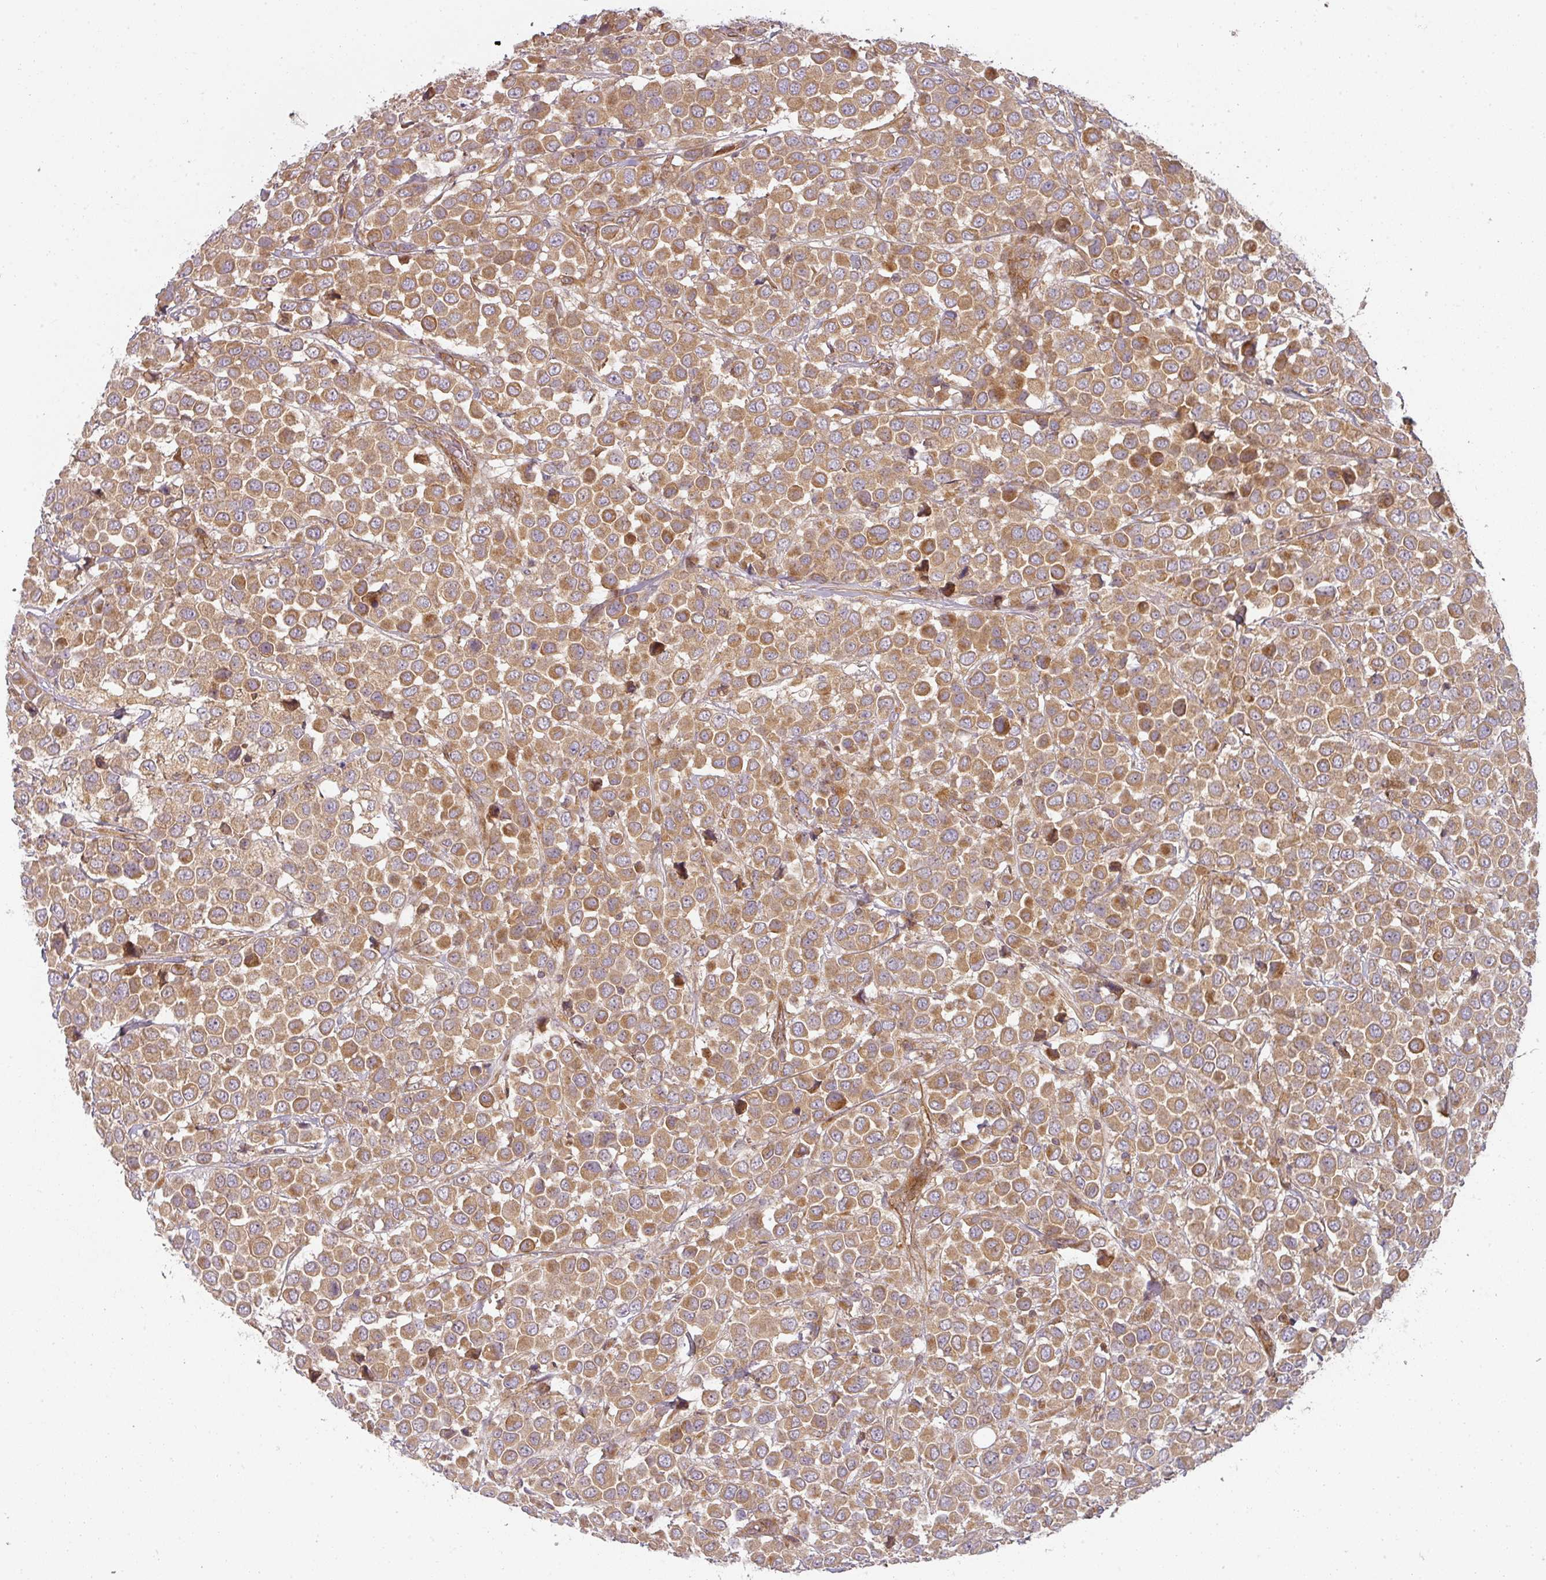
{"staining": {"intensity": "moderate", "quantity": ">75%", "location": "cytoplasmic/membranous"}, "tissue": "breast cancer", "cell_type": "Tumor cells", "image_type": "cancer", "snomed": [{"axis": "morphology", "description": "Duct carcinoma"}, {"axis": "topography", "description": "Breast"}], "caption": "Protein staining reveals moderate cytoplasmic/membranous positivity in about >75% of tumor cells in infiltrating ductal carcinoma (breast). (DAB IHC with brightfield microscopy, high magnification).", "gene": "CNOT1", "patient": {"sex": "female", "age": 61}}